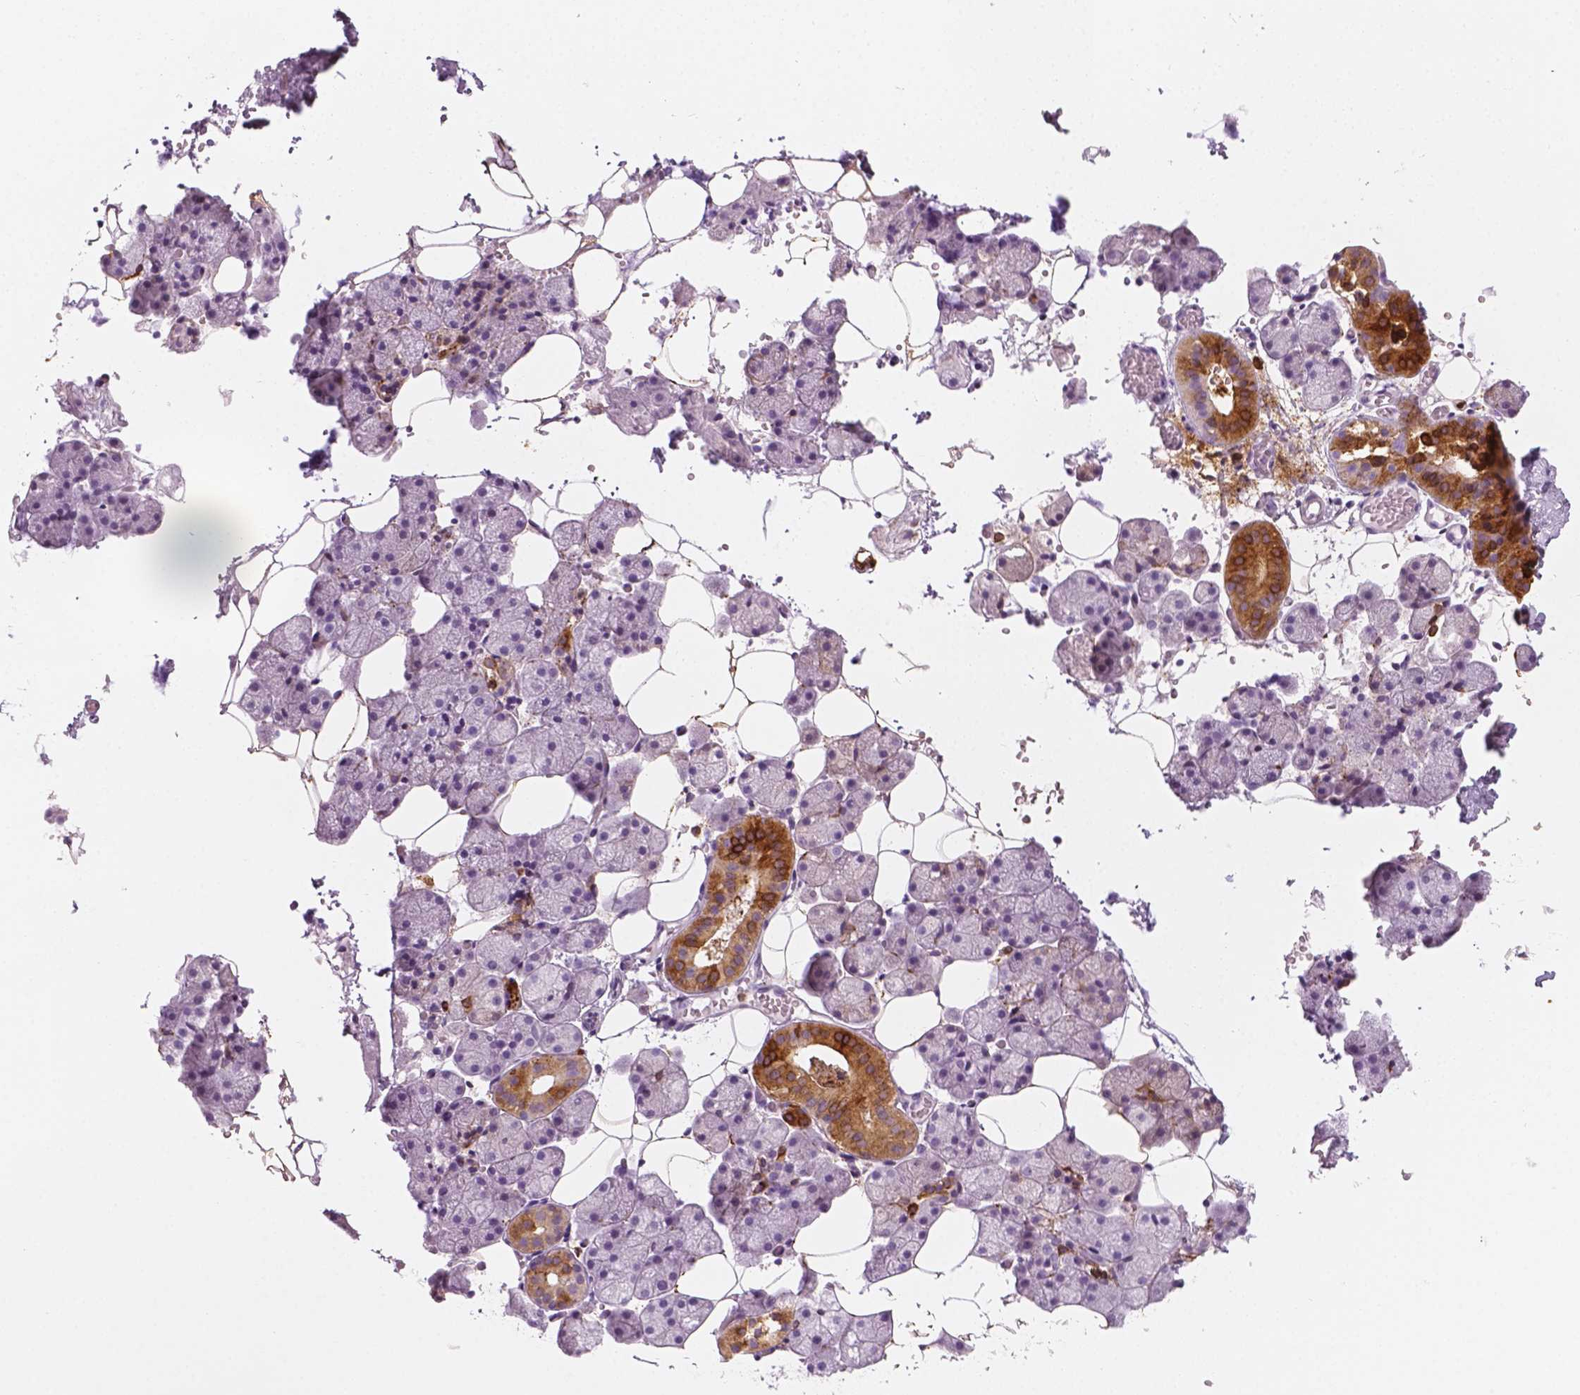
{"staining": {"intensity": "strong", "quantity": "<25%", "location": "cytoplasmic/membranous"}, "tissue": "salivary gland", "cell_type": "Glandular cells", "image_type": "normal", "snomed": [{"axis": "morphology", "description": "Normal tissue, NOS"}, {"axis": "topography", "description": "Salivary gland"}], "caption": "Salivary gland stained for a protein (brown) reveals strong cytoplasmic/membranous positive staining in about <25% of glandular cells.", "gene": "CES1", "patient": {"sex": "male", "age": 38}}